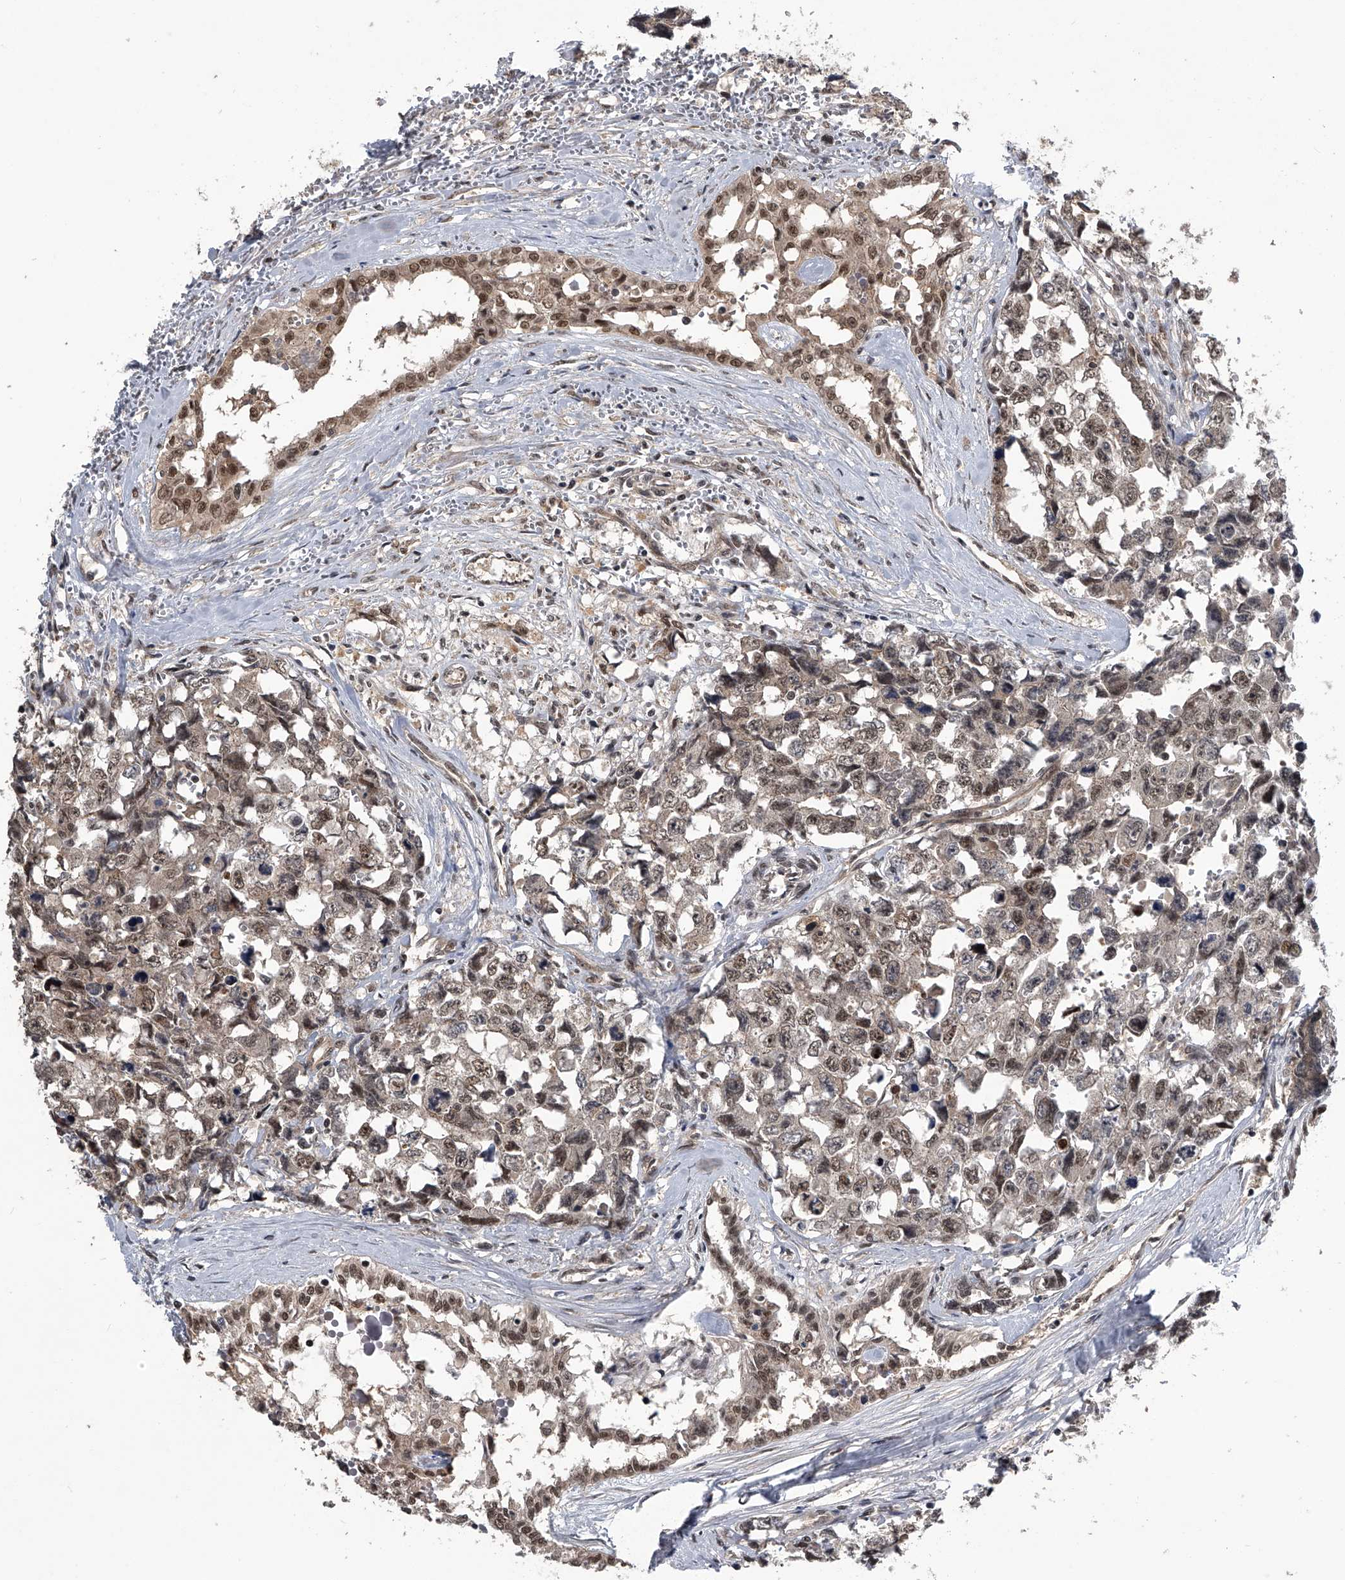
{"staining": {"intensity": "moderate", "quantity": "25%-75%", "location": "nuclear"}, "tissue": "testis cancer", "cell_type": "Tumor cells", "image_type": "cancer", "snomed": [{"axis": "morphology", "description": "Carcinoma, Embryonal, NOS"}, {"axis": "topography", "description": "Testis"}], "caption": "The image demonstrates a brown stain indicating the presence of a protein in the nuclear of tumor cells in embryonal carcinoma (testis).", "gene": "SLC12A8", "patient": {"sex": "male", "age": 31}}